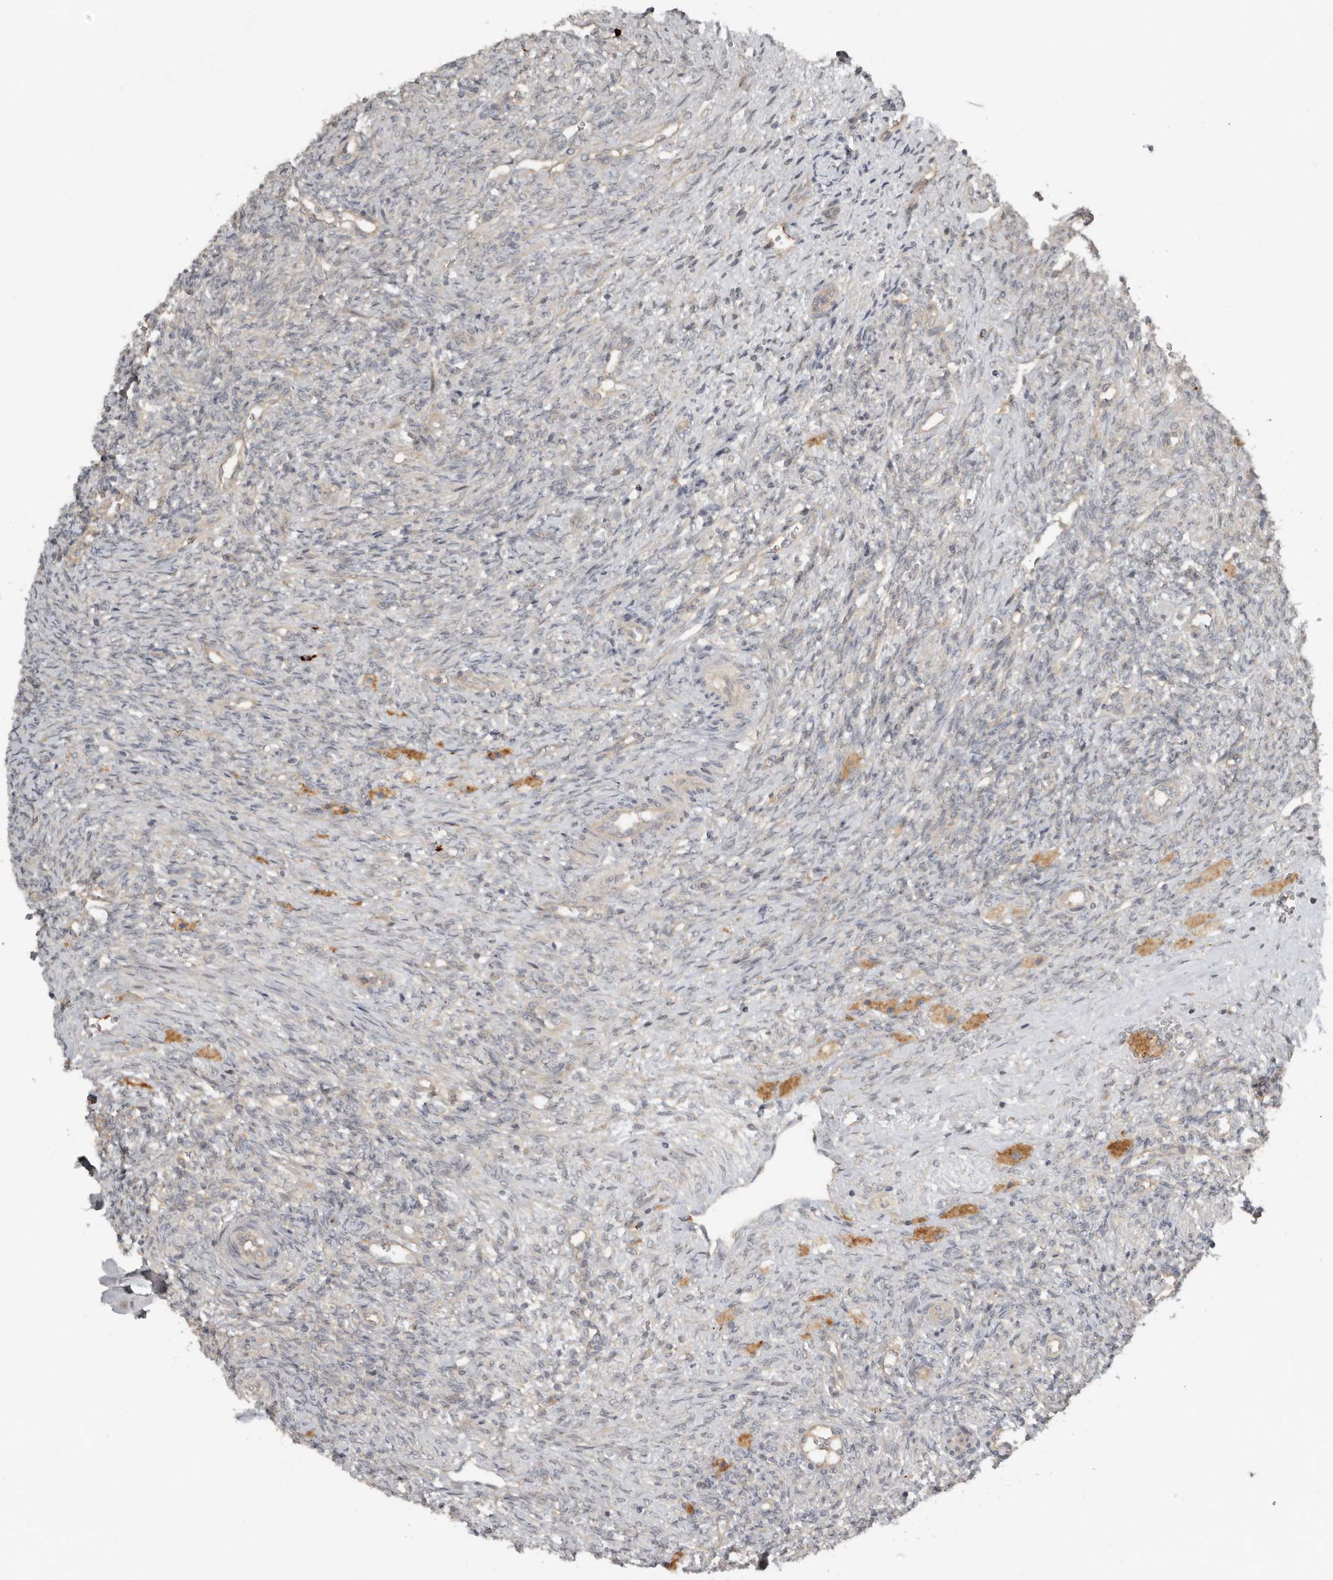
{"staining": {"intensity": "negative", "quantity": "none", "location": "none"}, "tissue": "ovary", "cell_type": "Ovarian stroma cells", "image_type": "normal", "snomed": [{"axis": "morphology", "description": "Normal tissue, NOS"}, {"axis": "topography", "description": "Ovary"}], "caption": "DAB (3,3'-diaminobenzidine) immunohistochemical staining of unremarkable ovary demonstrates no significant positivity in ovarian stroma cells. (IHC, brightfield microscopy, high magnification).", "gene": "TEAD3", "patient": {"sex": "female", "age": 41}}